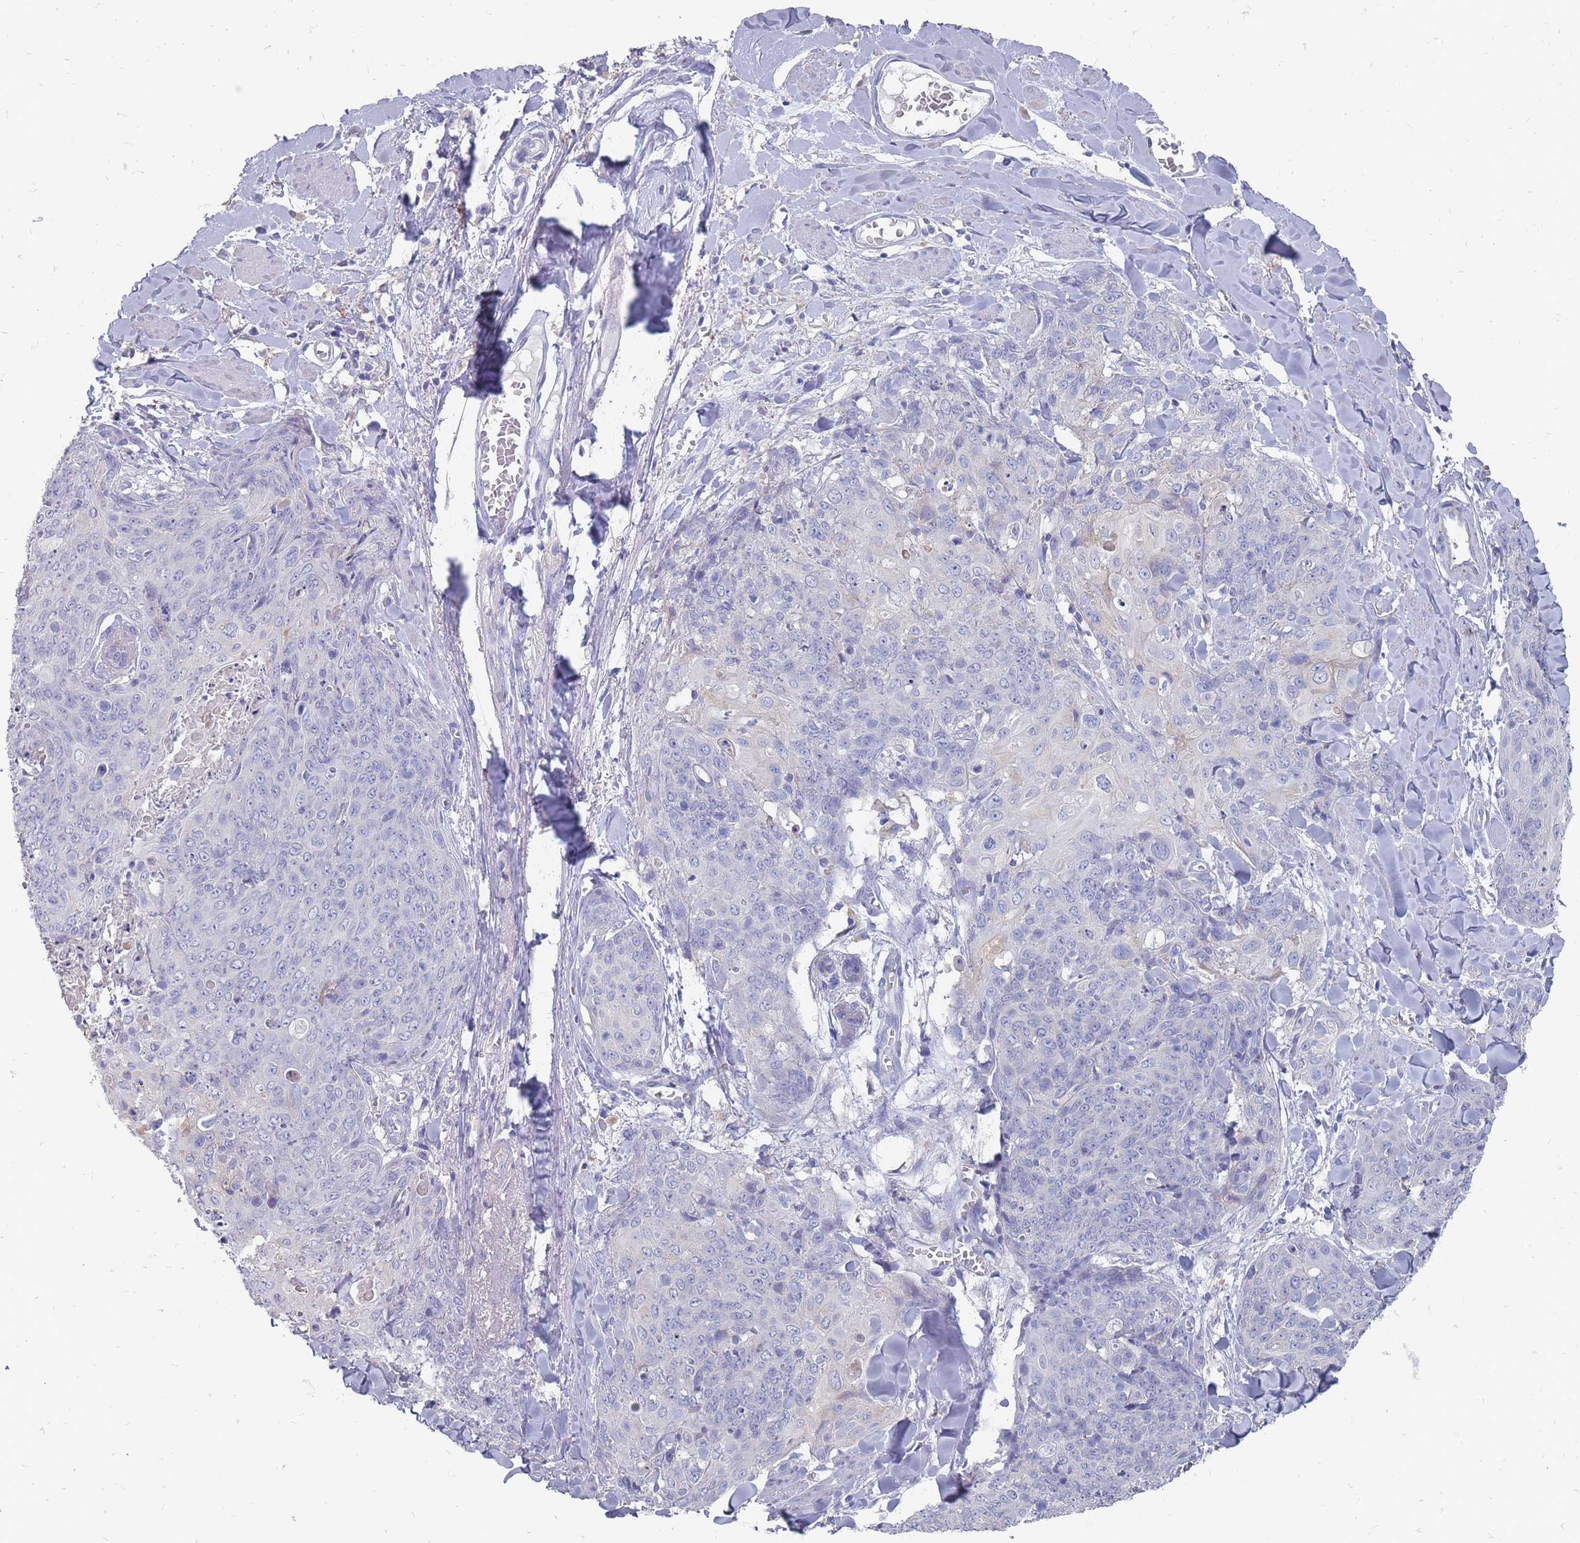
{"staining": {"intensity": "negative", "quantity": "none", "location": "none"}, "tissue": "skin cancer", "cell_type": "Tumor cells", "image_type": "cancer", "snomed": [{"axis": "morphology", "description": "Squamous cell carcinoma, NOS"}, {"axis": "topography", "description": "Skin"}, {"axis": "topography", "description": "Vulva"}], "caption": "Immunohistochemical staining of human skin cancer demonstrates no significant positivity in tumor cells.", "gene": "OTULINL", "patient": {"sex": "female", "age": 85}}